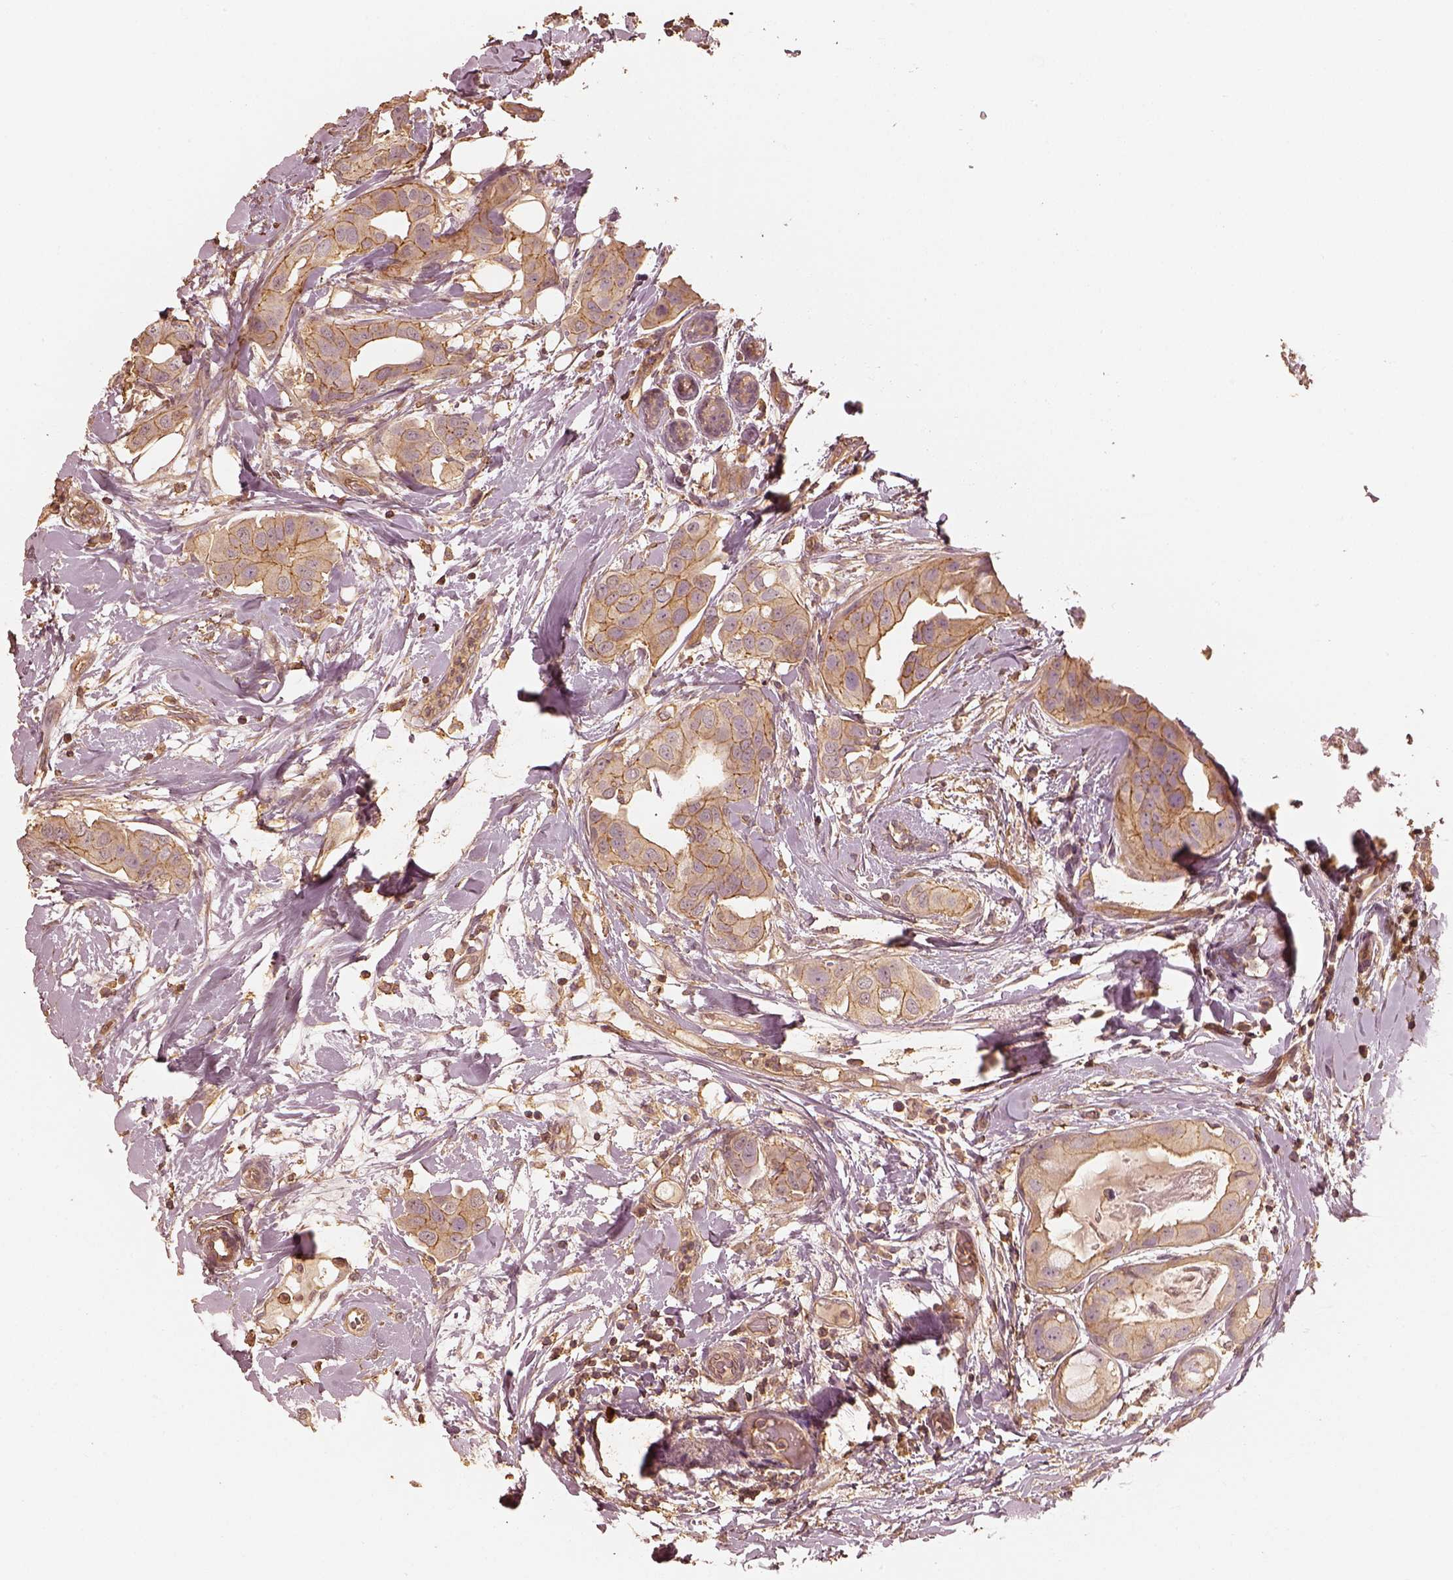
{"staining": {"intensity": "moderate", "quantity": ">75%", "location": "cytoplasmic/membranous"}, "tissue": "breast cancer", "cell_type": "Tumor cells", "image_type": "cancer", "snomed": [{"axis": "morphology", "description": "Normal tissue, NOS"}, {"axis": "morphology", "description": "Duct carcinoma"}, {"axis": "topography", "description": "Breast"}], "caption": "Immunohistochemical staining of human breast cancer (invasive ductal carcinoma) reveals moderate cytoplasmic/membranous protein positivity in about >75% of tumor cells. The protein of interest is stained brown, and the nuclei are stained in blue (DAB (3,3'-diaminobenzidine) IHC with brightfield microscopy, high magnification).", "gene": "WDR7", "patient": {"sex": "female", "age": 40}}